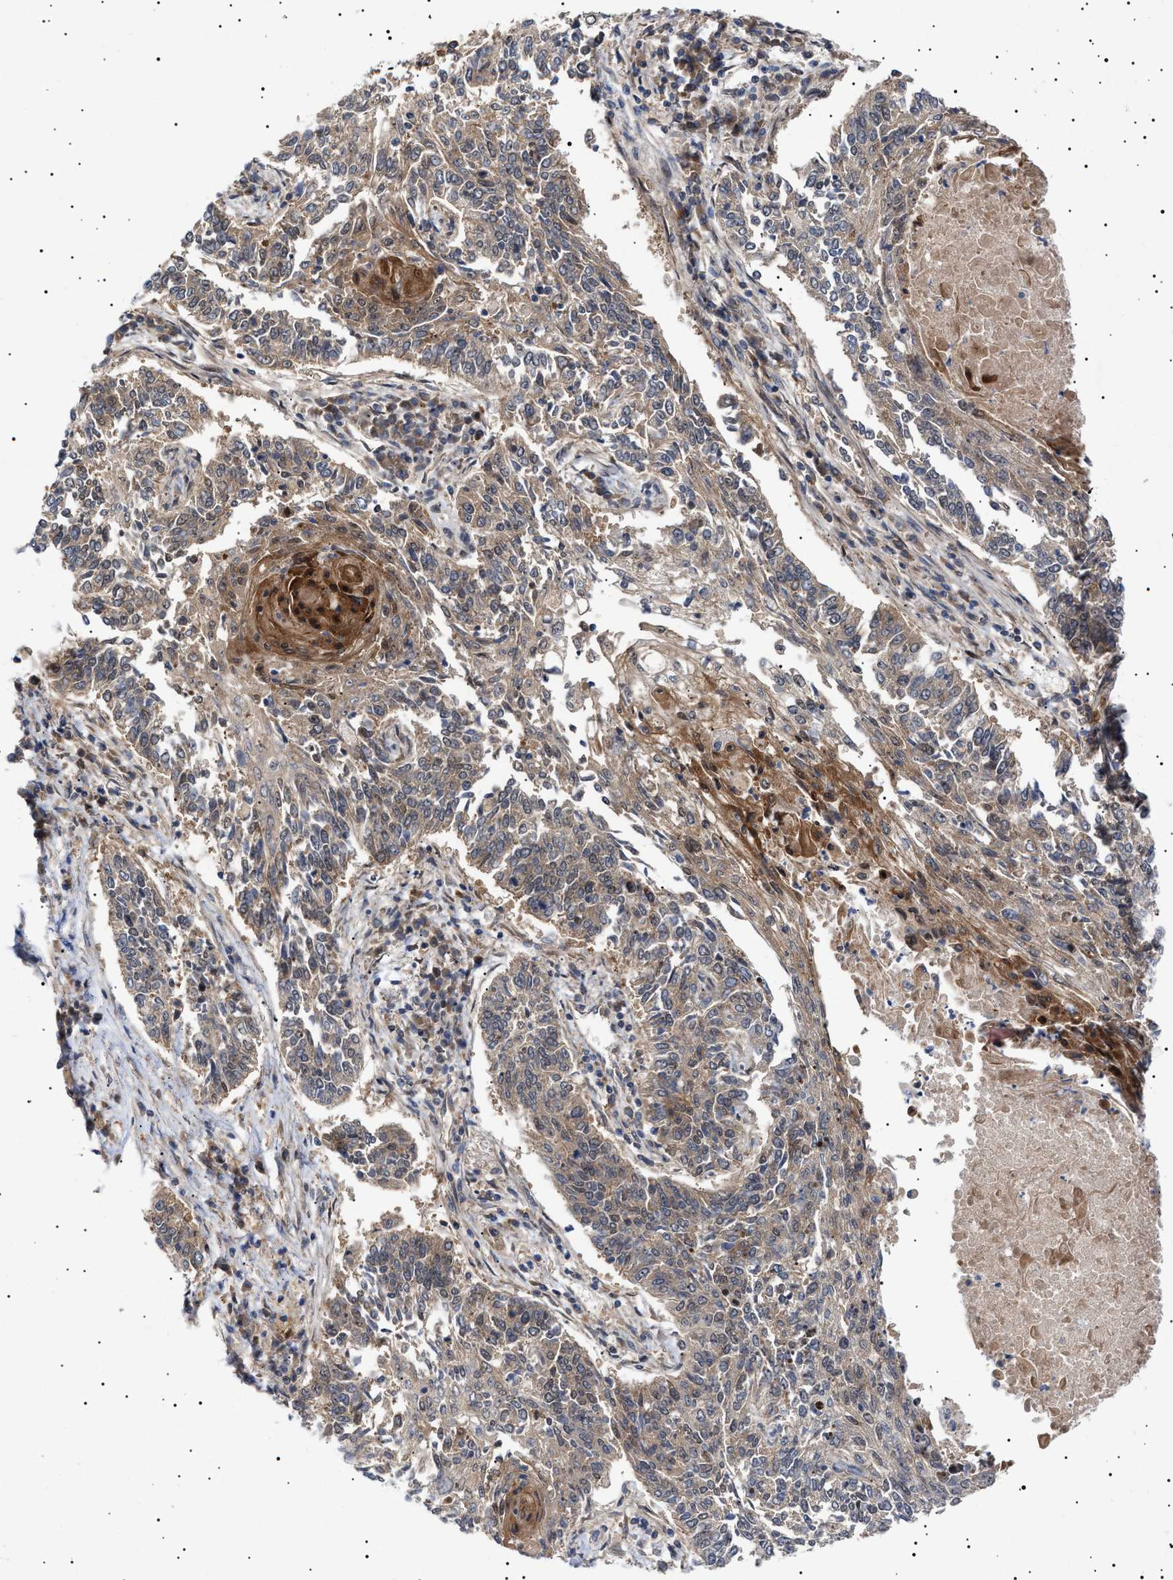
{"staining": {"intensity": "weak", "quantity": "25%-75%", "location": "cytoplasmic/membranous"}, "tissue": "lung cancer", "cell_type": "Tumor cells", "image_type": "cancer", "snomed": [{"axis": "morphology", "description": "Normal tissue, NOS"}, {"axis": "morphology", "description": "Squamous cell carcinoma, NOS"}, {"axis": "topography", "description": "Cartilage tissue"}, {"axis": "topography", "description": "Bronchus"}, {"axis": "topography", "description": "Lung"}], "caption": "Weak cytoplasmic/membranous protein positivity is present in approximately 25%-75% of tumor cells in lung squamous cell carcinoma.", "gene": "NPLOC4", "patient": {"sex": "female", "age": 49}}